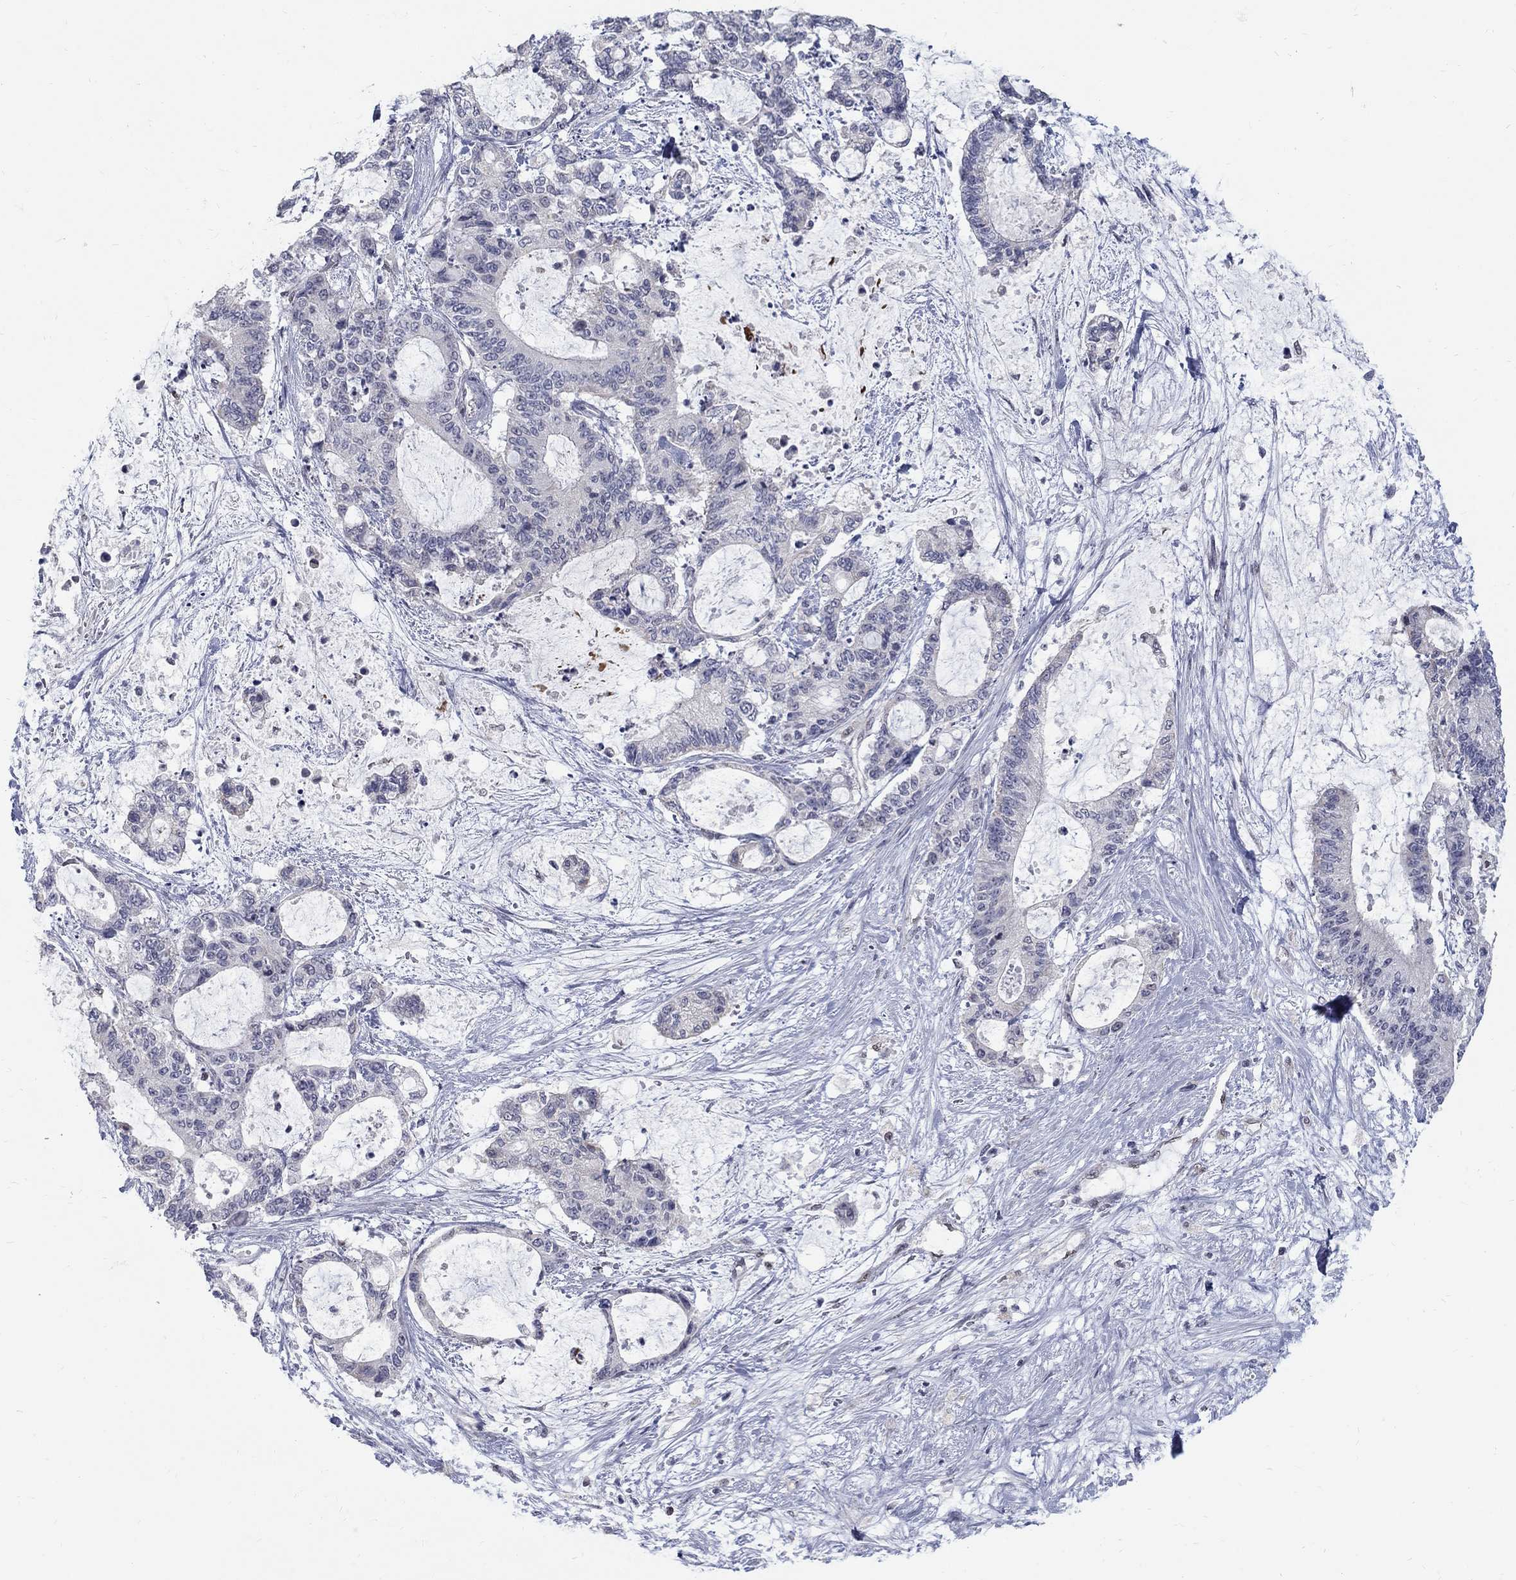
{"staining": {"intensity": "negative", "quantity": "none", "location": "none"}, "tissue": "liver cancer", "cell_type": "Tumor cells", "image_type": "cancer", "snomed": [{"axis": "morphology", "description": "Normal tissue, NOS"}, {"axis": "morphology", "description": "Cholangiocarcinoma"}, {"axis": "topography", "description": "Liver"}, {"axis": "topography", "description": "Peripheral nerve tissue"}], "caption": "DAB immunohistochemical staining of human liver cholangiocarcinoma exhibits no significant expression in tumor cells.", "gene": "GCFC2", "patient": {"sex": "female", "age": 73}}